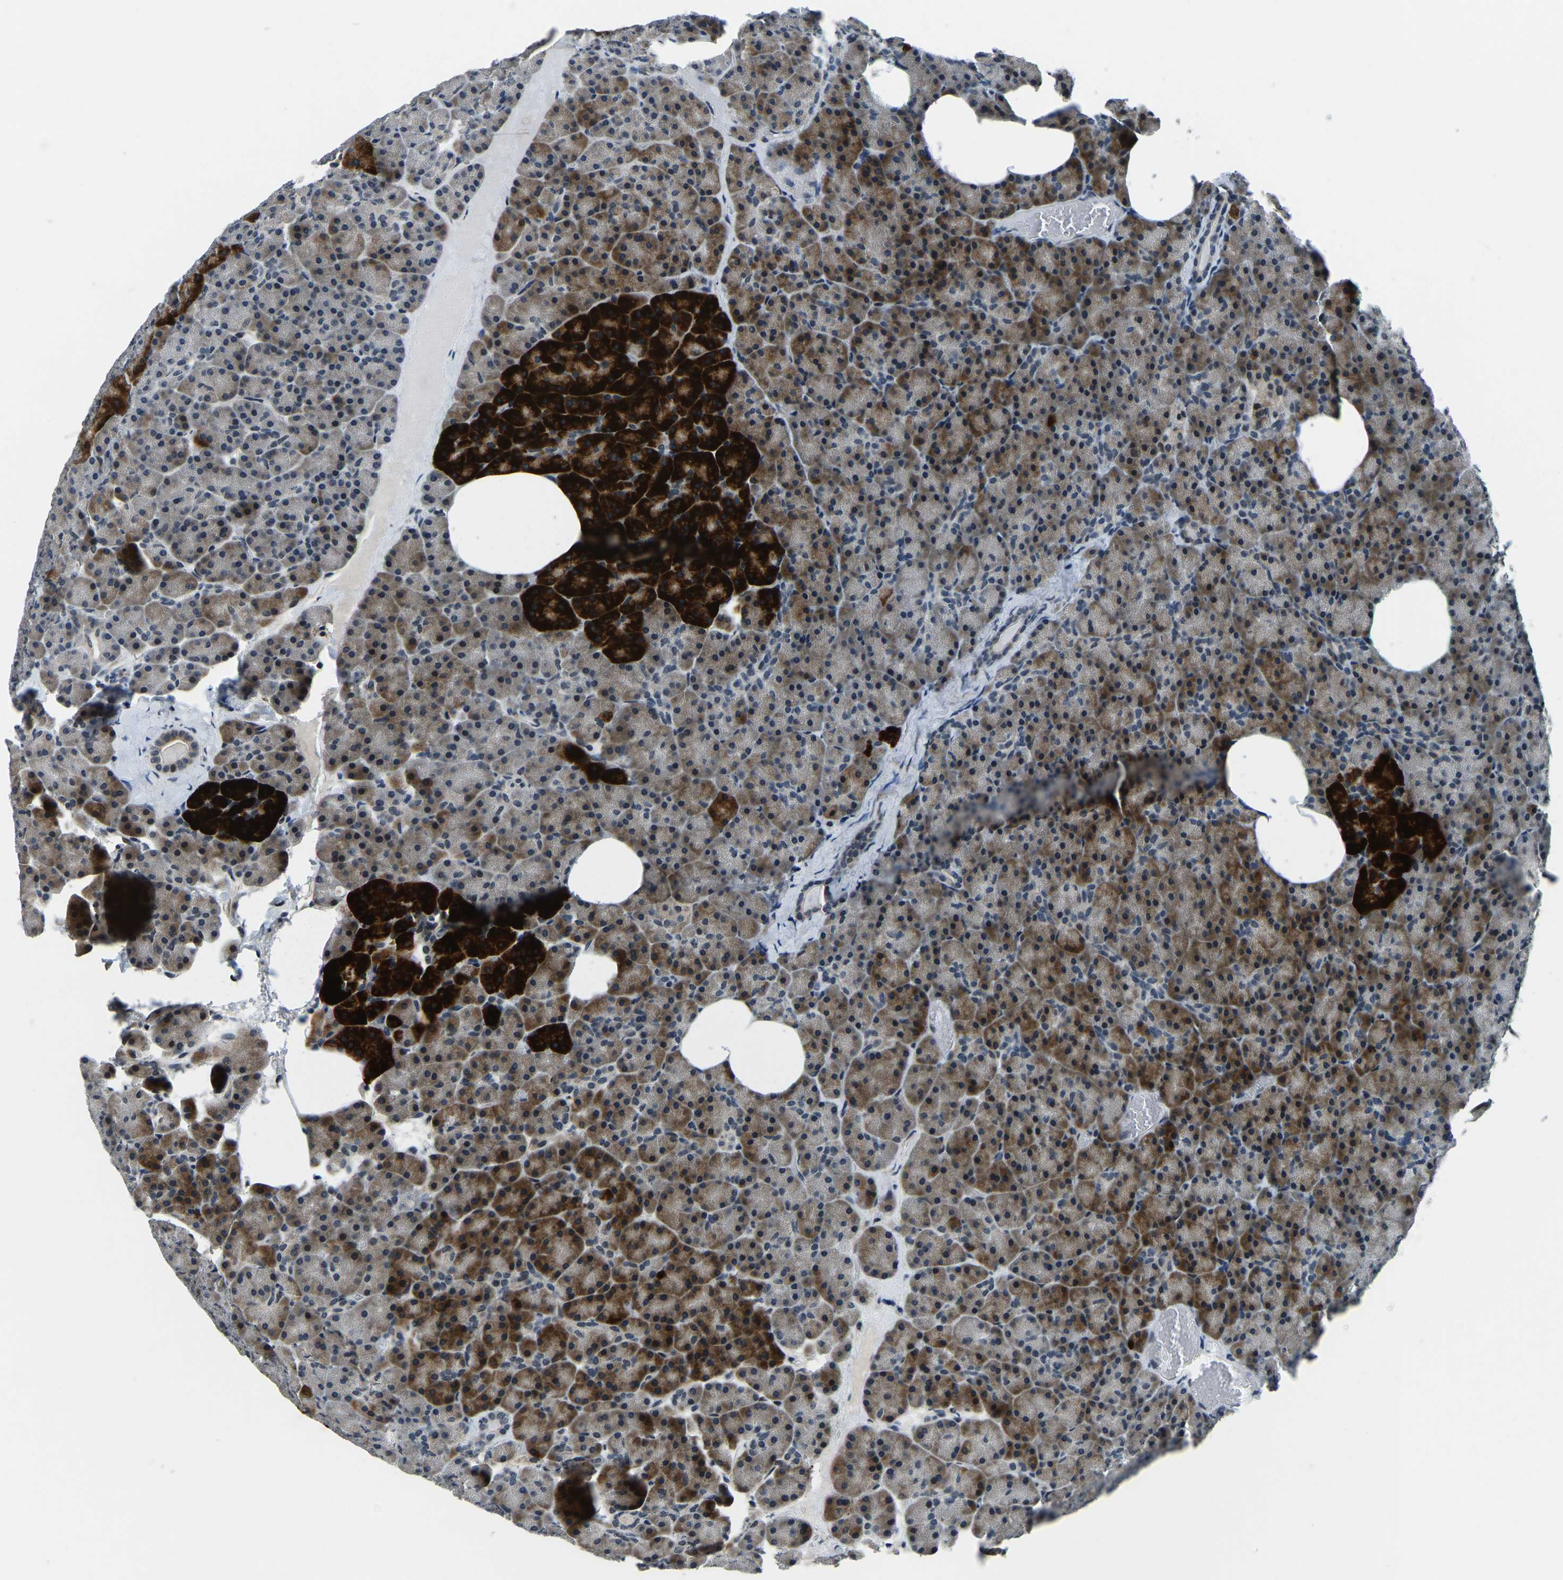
{"staining": {"intensity": "strong", "quantity": "25%-75%", "location": "cytoplasmic/membranous"}, "tissue": "pancreas", "cell_type": "Exocrine glandular cells", "image_type": "normal", "snomed": [{"axis": "morphology", "description": "Normal tissue, NOS"}, {"axis": "morphology", "description": "Carcinoid, malignant, NOS"}, {"axis": "topography", "description": "Pancreas"}], "caption": "Strong cytoplasmic/membranous expression for a protein is identified in about 25%-75% of exocrine glandular cells of unremarkable pancreas using IHC.", "gene": "ING2", "patient": {"sex": "female", "age": 35}}